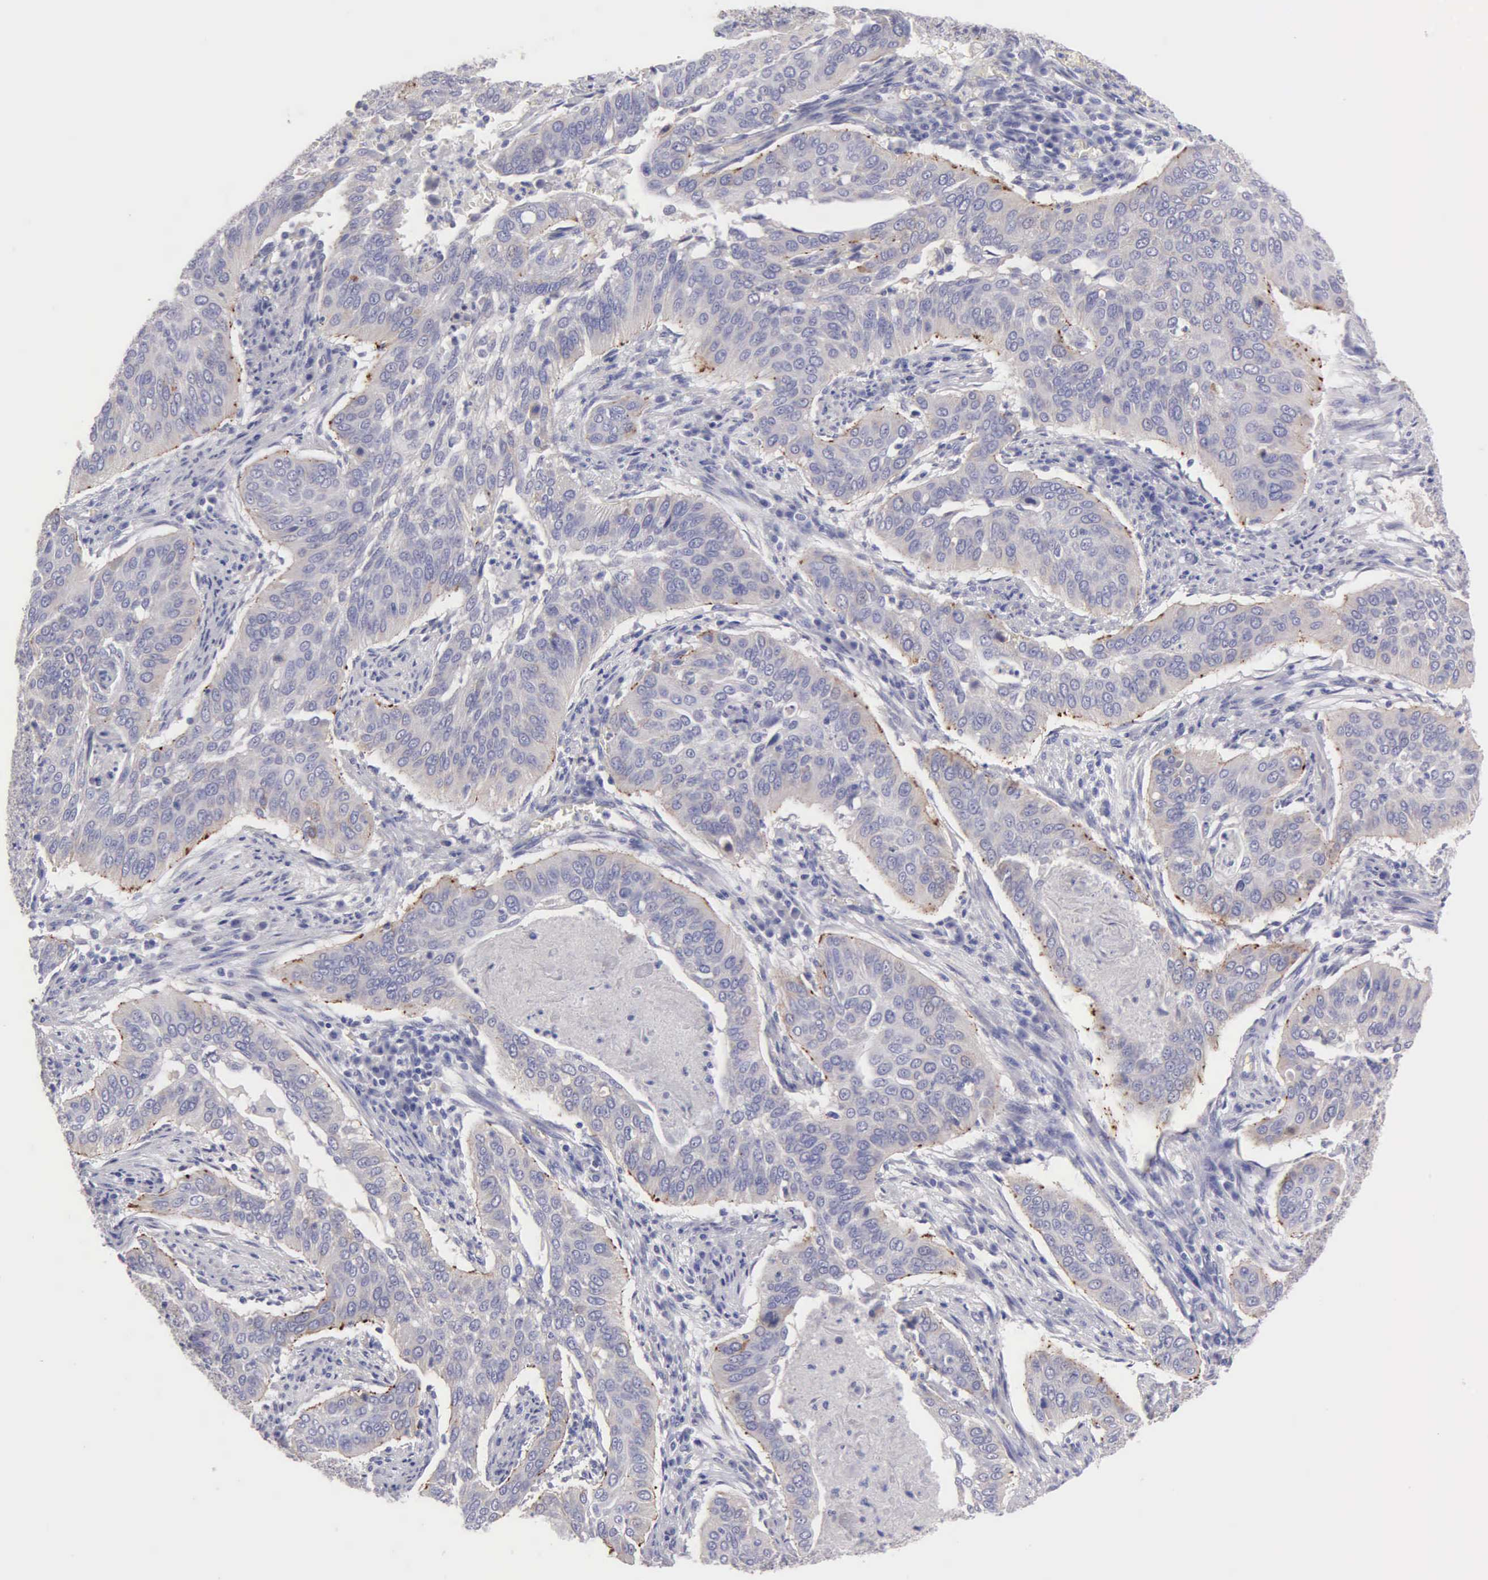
{"staining": {"intensity": "weak", "quantity": "25%-75%", "location": "cytoplasmic/membranous"}, "tissue": "cervical cancer", "cell_type": "Tumor cells", "image_type": "cancer", "snomed": [{"axis": "morphology", "description": "Squamous cell carcinoma, NOS"}, {"axis": "topography", "description": "Cervix"}], "caption": "Brown immunohistochemical staining in squamous cell carcinoma (cervical) reveals weak cytoplasmic/membranous expression in about 25%-75% of tumor cells.", "gene": "APP", "patient": {"sex": "female", "age": 39}}